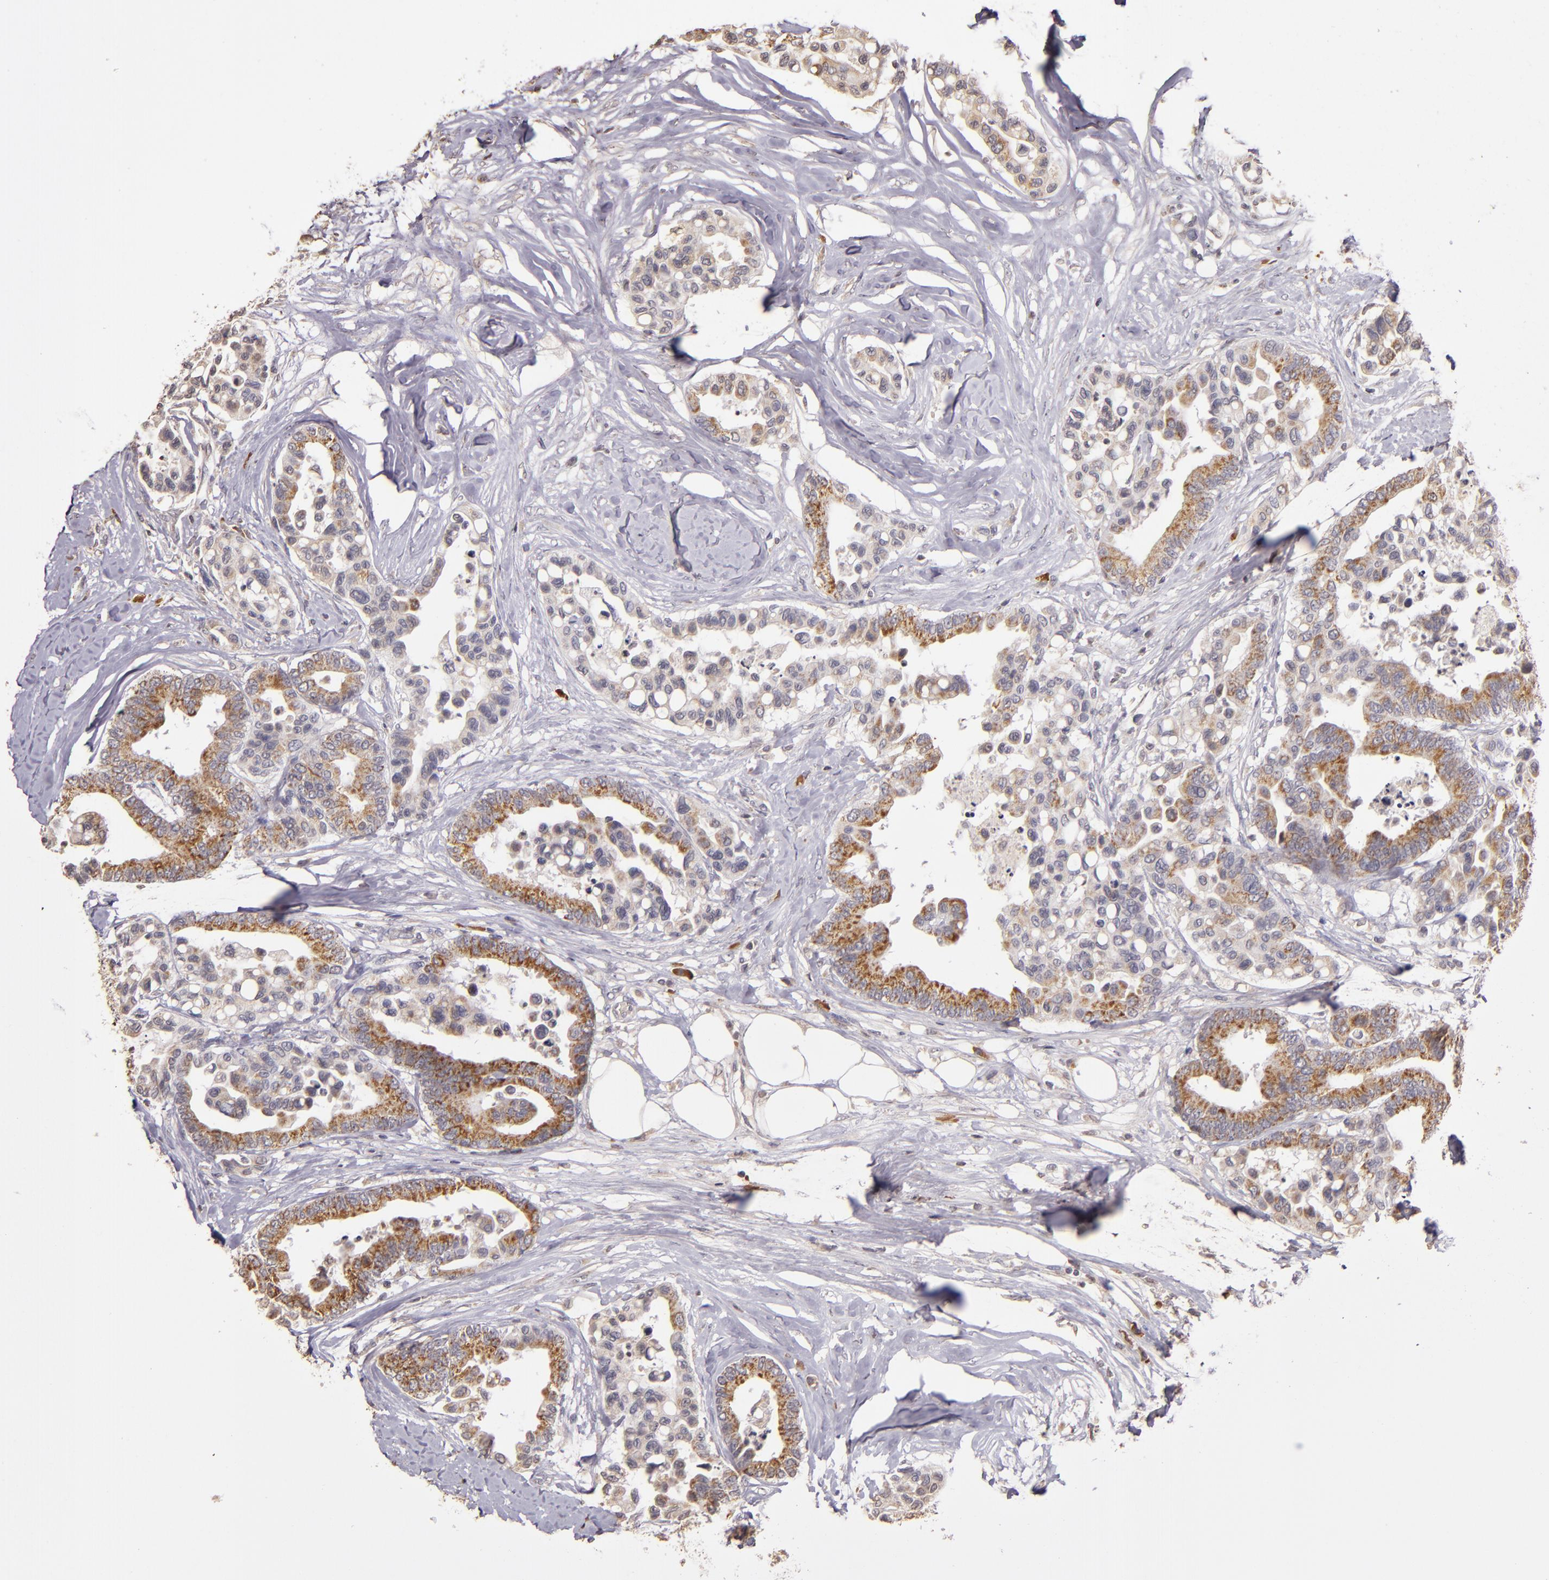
{"staining": {"intensity": "moderate", "quantity": ">75%", "location": "cytoplasmic/membranous"}, "tissue": "colorectal cancer", "cell_type": "Tumor cells", "image_type": "cancer", "snomed": [{"axis": "morphology", "description": "Adenocarcinoma, NOS"}, {"axis": "topography", "description": "Colon"}], "caption": "This photomicrograph displays colorectal cancer stained with immunohistochemistry (IHC) to label a protein in brown. The cytoplasmic/membranous of tumor cells show moderate positivity for the protein. Nuclei are counter-stained blue.", "gene": "ABL1", "patient": {"sex": "male", "age": 82}}